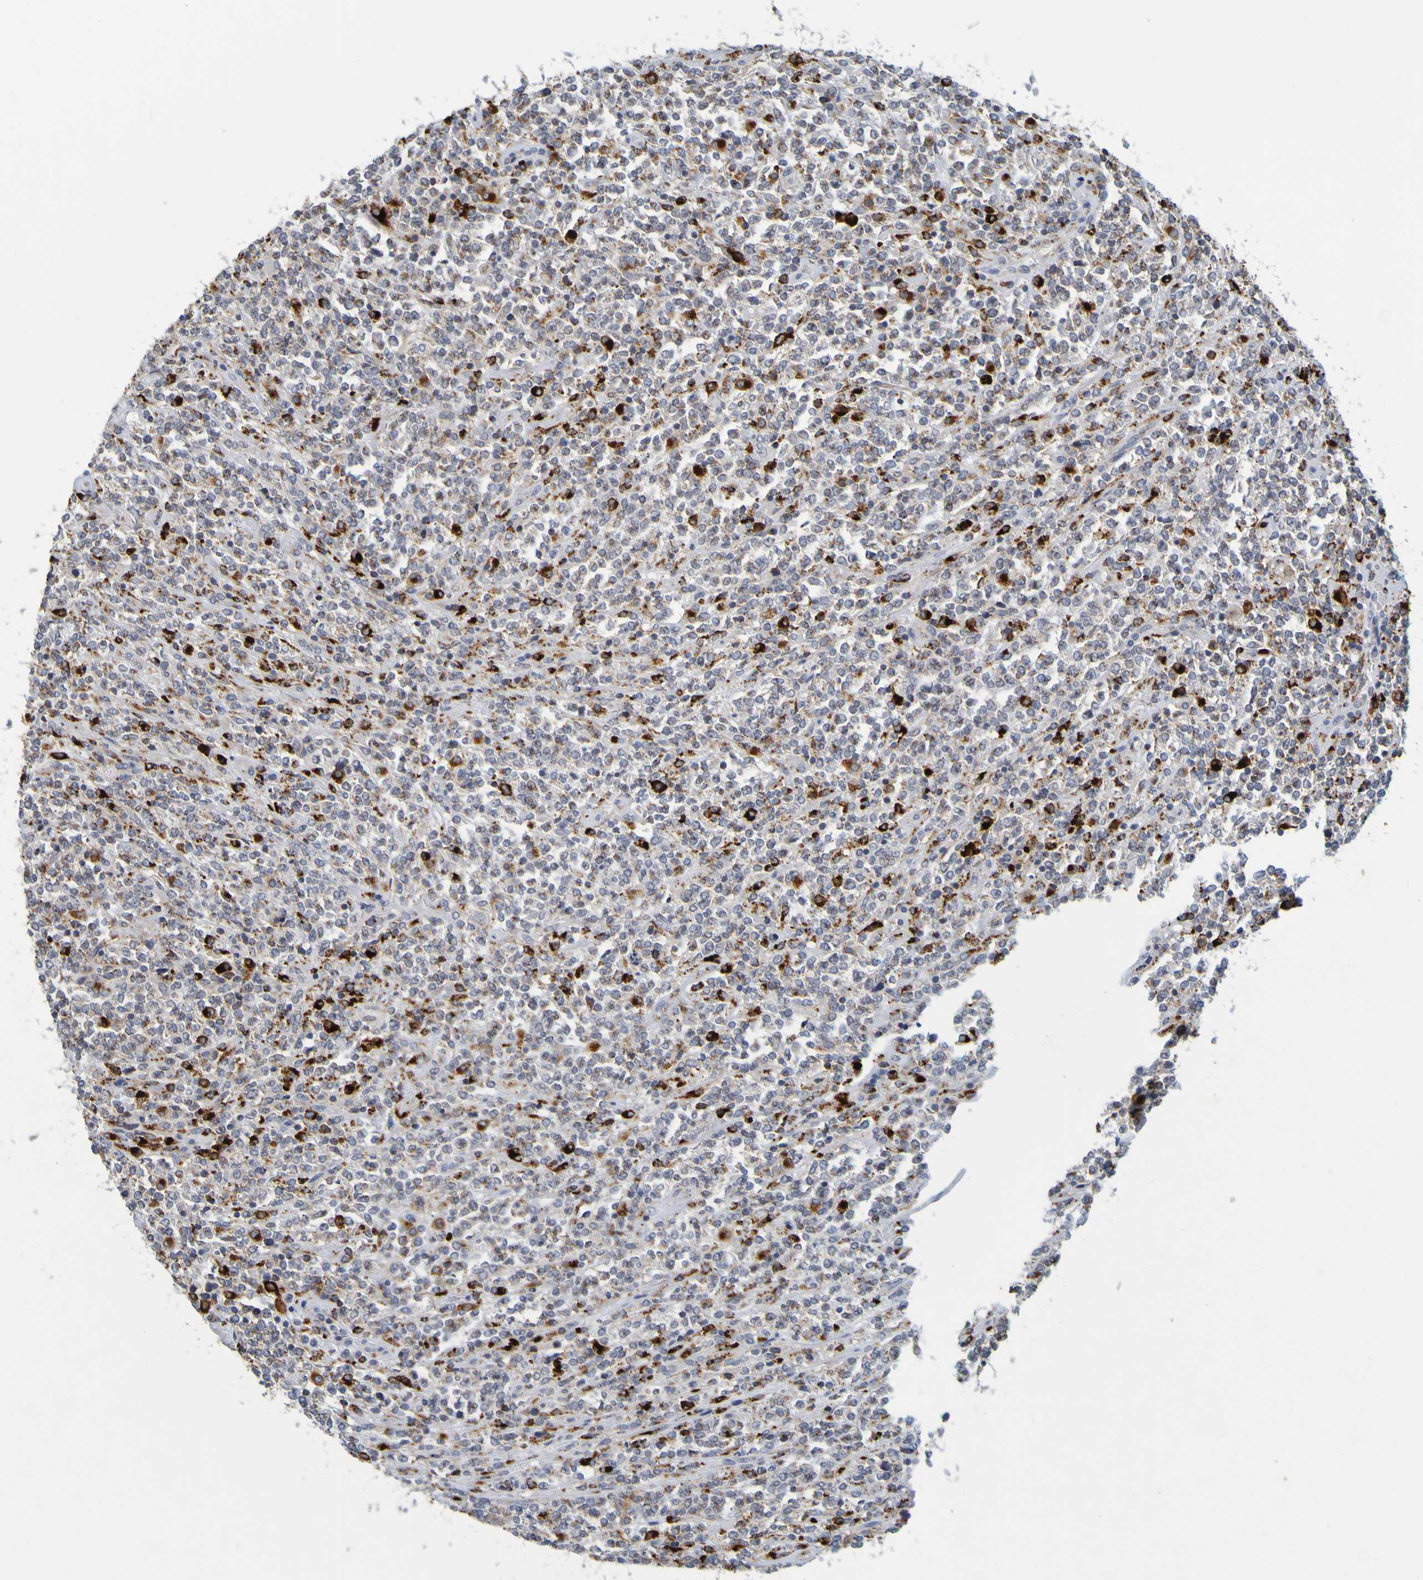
{"staining": {"intensity": "moderate", "quantity": "25%-75%", "location": "cytoplasmic/membranous"}, "tissue": "lymphoma", "cell_type": "Tumor cells", "image_type": "cancer", "snomed": [{"axis": "morphology", "description": "Malignant lymphoma, non-Hodgkin's type, High grade"}, {"axis": "topography", "description": "Soft tissue"}], "caption": "The photomicrograph exhibits immunohistochemical staining of high-grade malignant lymphoma, non-Hodgkin's type. There is moderate cytoplasmic/membranous staining is identified in approximately 25%-75% of tumor cells.", "gene": "TPH1", "patient": {"sex": "male", "age": 18}}